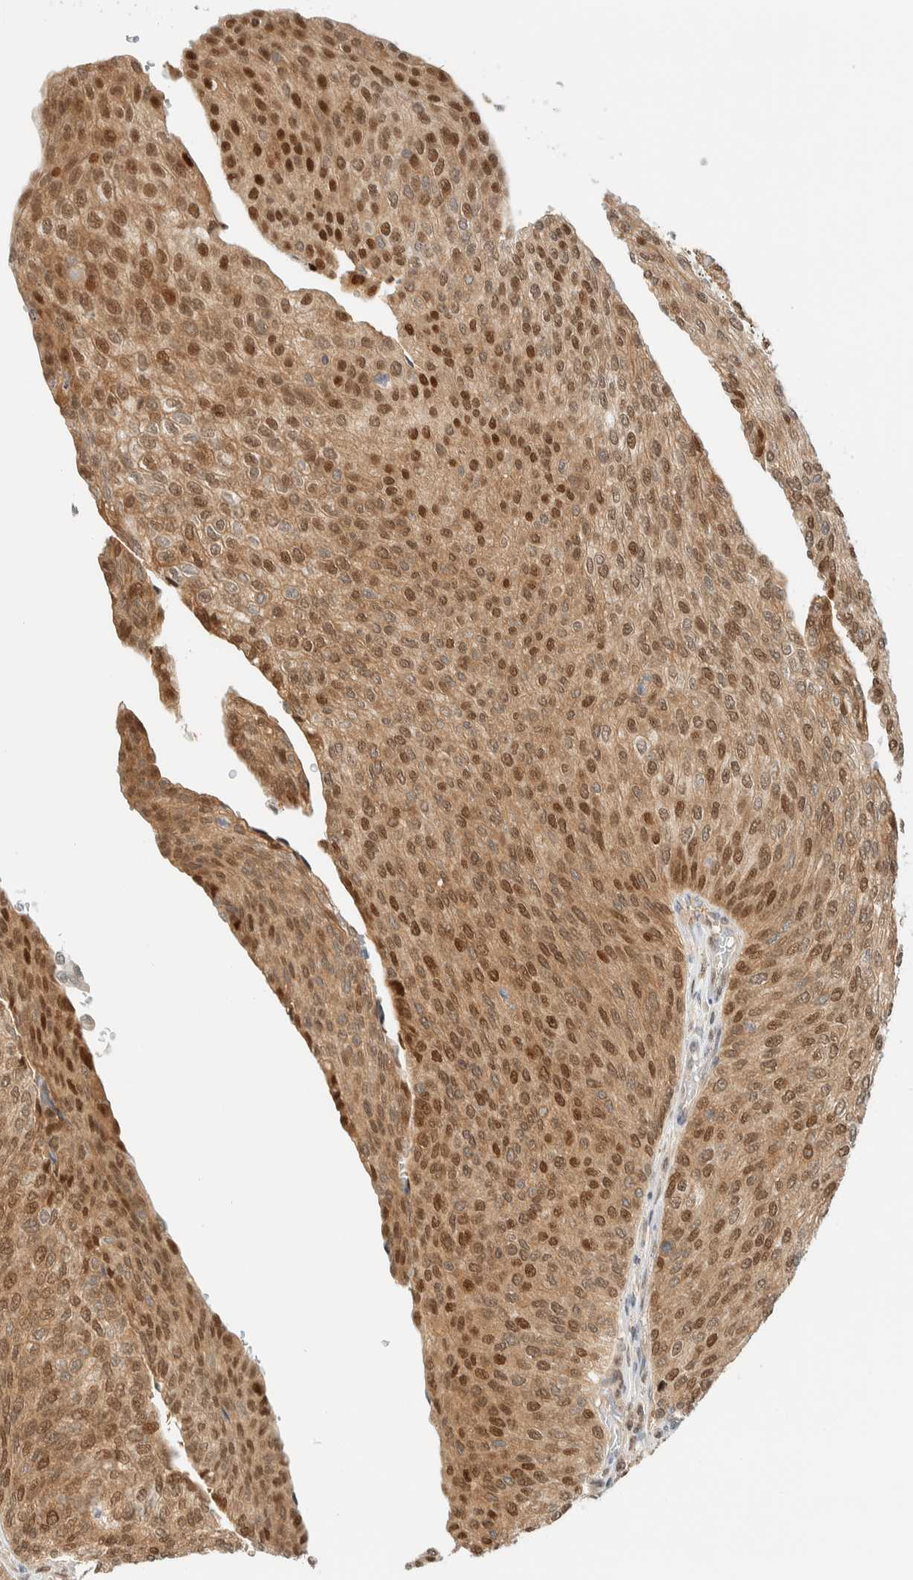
{"staining": {"intensity": "moderate", "quantity": ">75%", "location": "cytoplasmic/membranous,nuclear"}, "tissue": "urothelial cancer", "cell_type": "Tumor cells", "image_type": "cancer", "snomed": [{"axis": "morphology", "description": "Urothelial carcinoma, Low grade"}, {"axis": "topography", "description": "Urinary bladder"}], "caption": "Urothelial cancer was stained to show a protein in brown. There is medium levels of moderate cytoplasmic/membranous and nuclear positivity in about >75% of tumor cells.", "gene": "ZBTB37", "patient": {"sex": "female", "age": 79}}